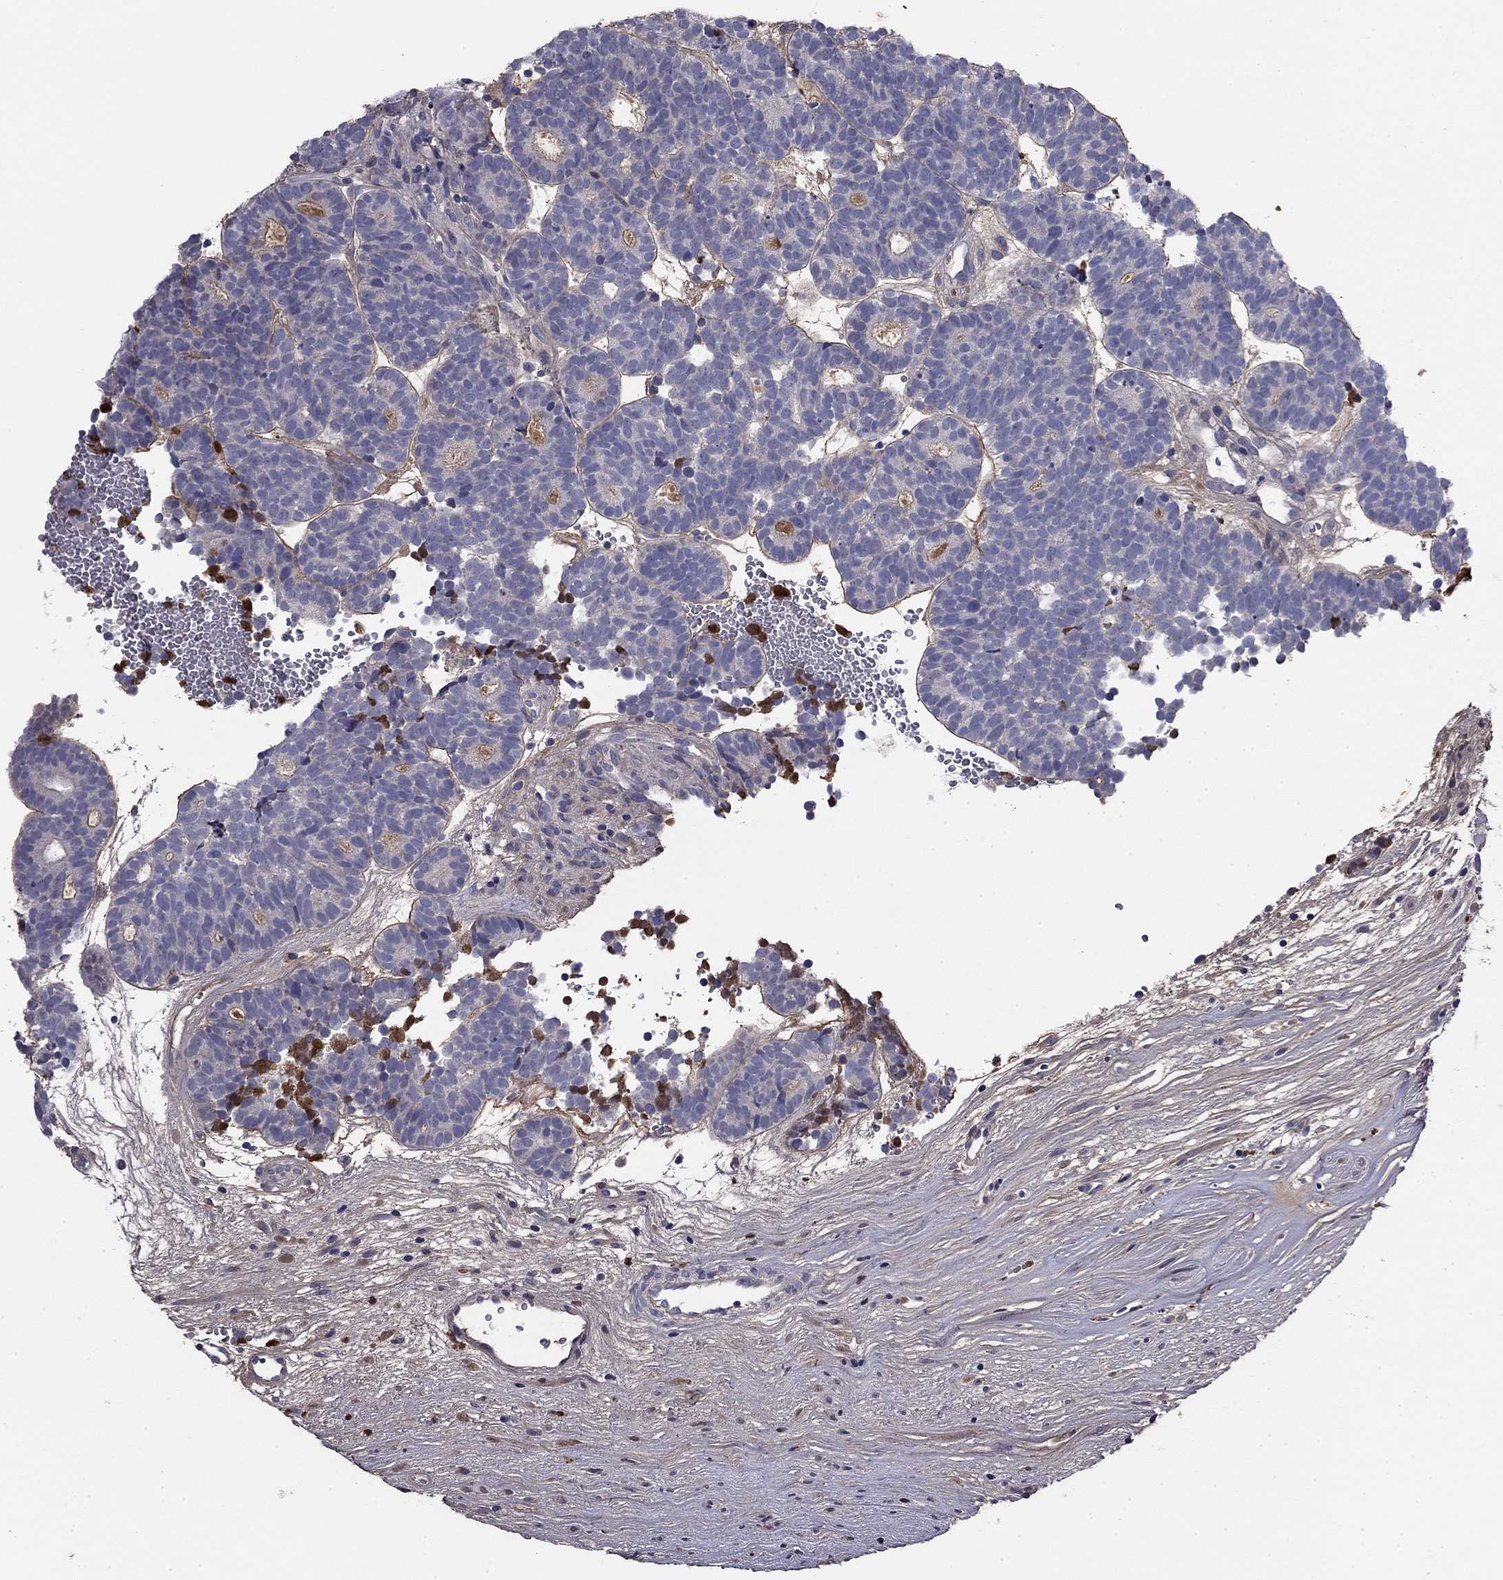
{"staining": {"intensity": "negative", "quantity": "none", "location": "none"}, "tissue": "head and neck cancer", "cell_type": "Tumor cells", "image_type": "cancer", "snomed": [{"axis": "morphology", "description": "Adenocarcinoma, NOS"}, {"axis": "topography", "description": "Head-Neck"}], "caption": "Immunohistochemistry photomicrograph of human head and neck cancer stained for a protein (brown), which demonstrates no staining in tumor cells. (DAB (3,3'-diaminobenzidine) immunohistochemistry, high magnification).", "gene": "COL2A1", "patient": {"sex": "female", "age": 81}}